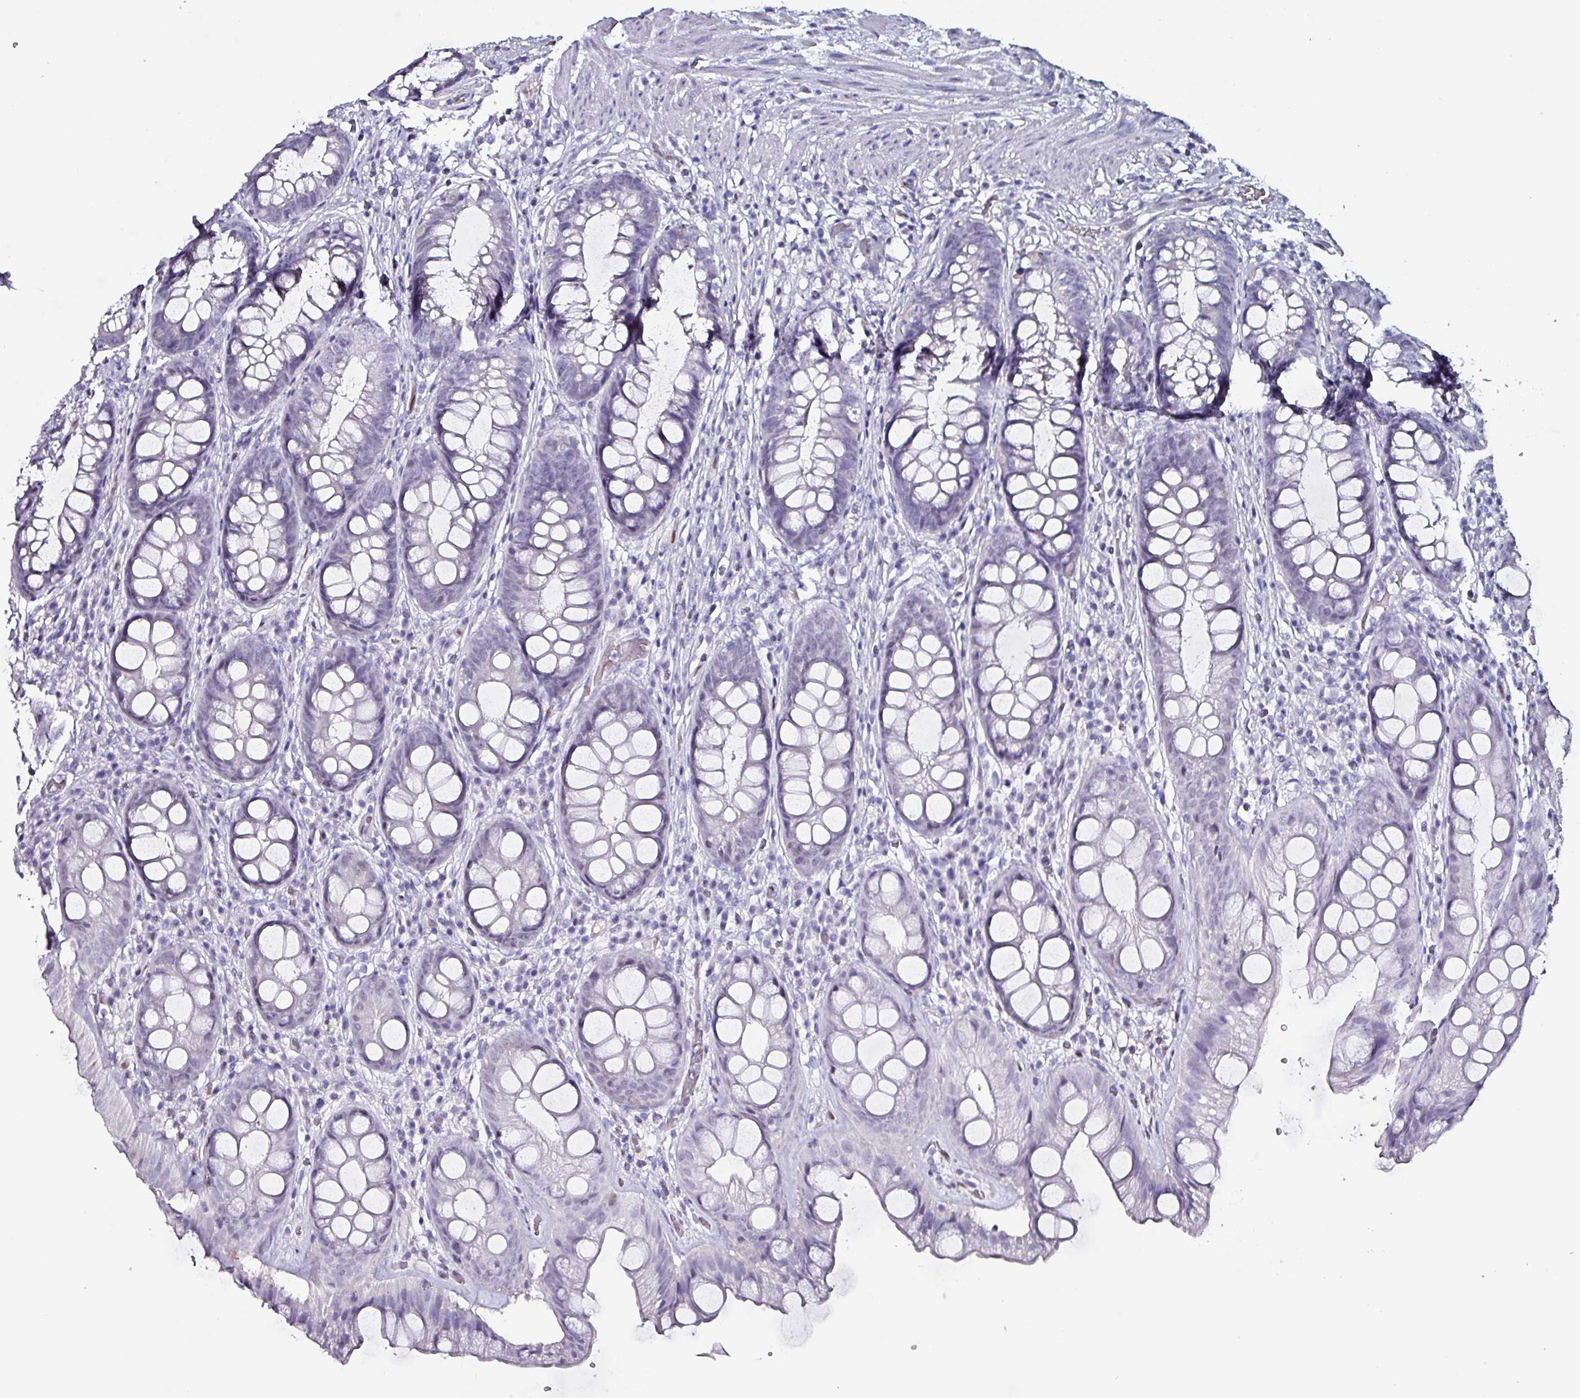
{"staining": {"intensity": "negative", "quantity": "none", "location": "none"}, "tissue": "rectum", "cell_type": "Glandular cells", "image_type": "normal", "snomed": [{"axis": "morphology", "description": "Normal tissue, NOS"}, {"axis": "topography", "description": "Rectum"}], "caption": "Immunohistochemical staining of benign human rectum exhibits no significant staining in glandular cells.", "gene": "ZNF816", "patient": {"sex": "male", "age": 74}}